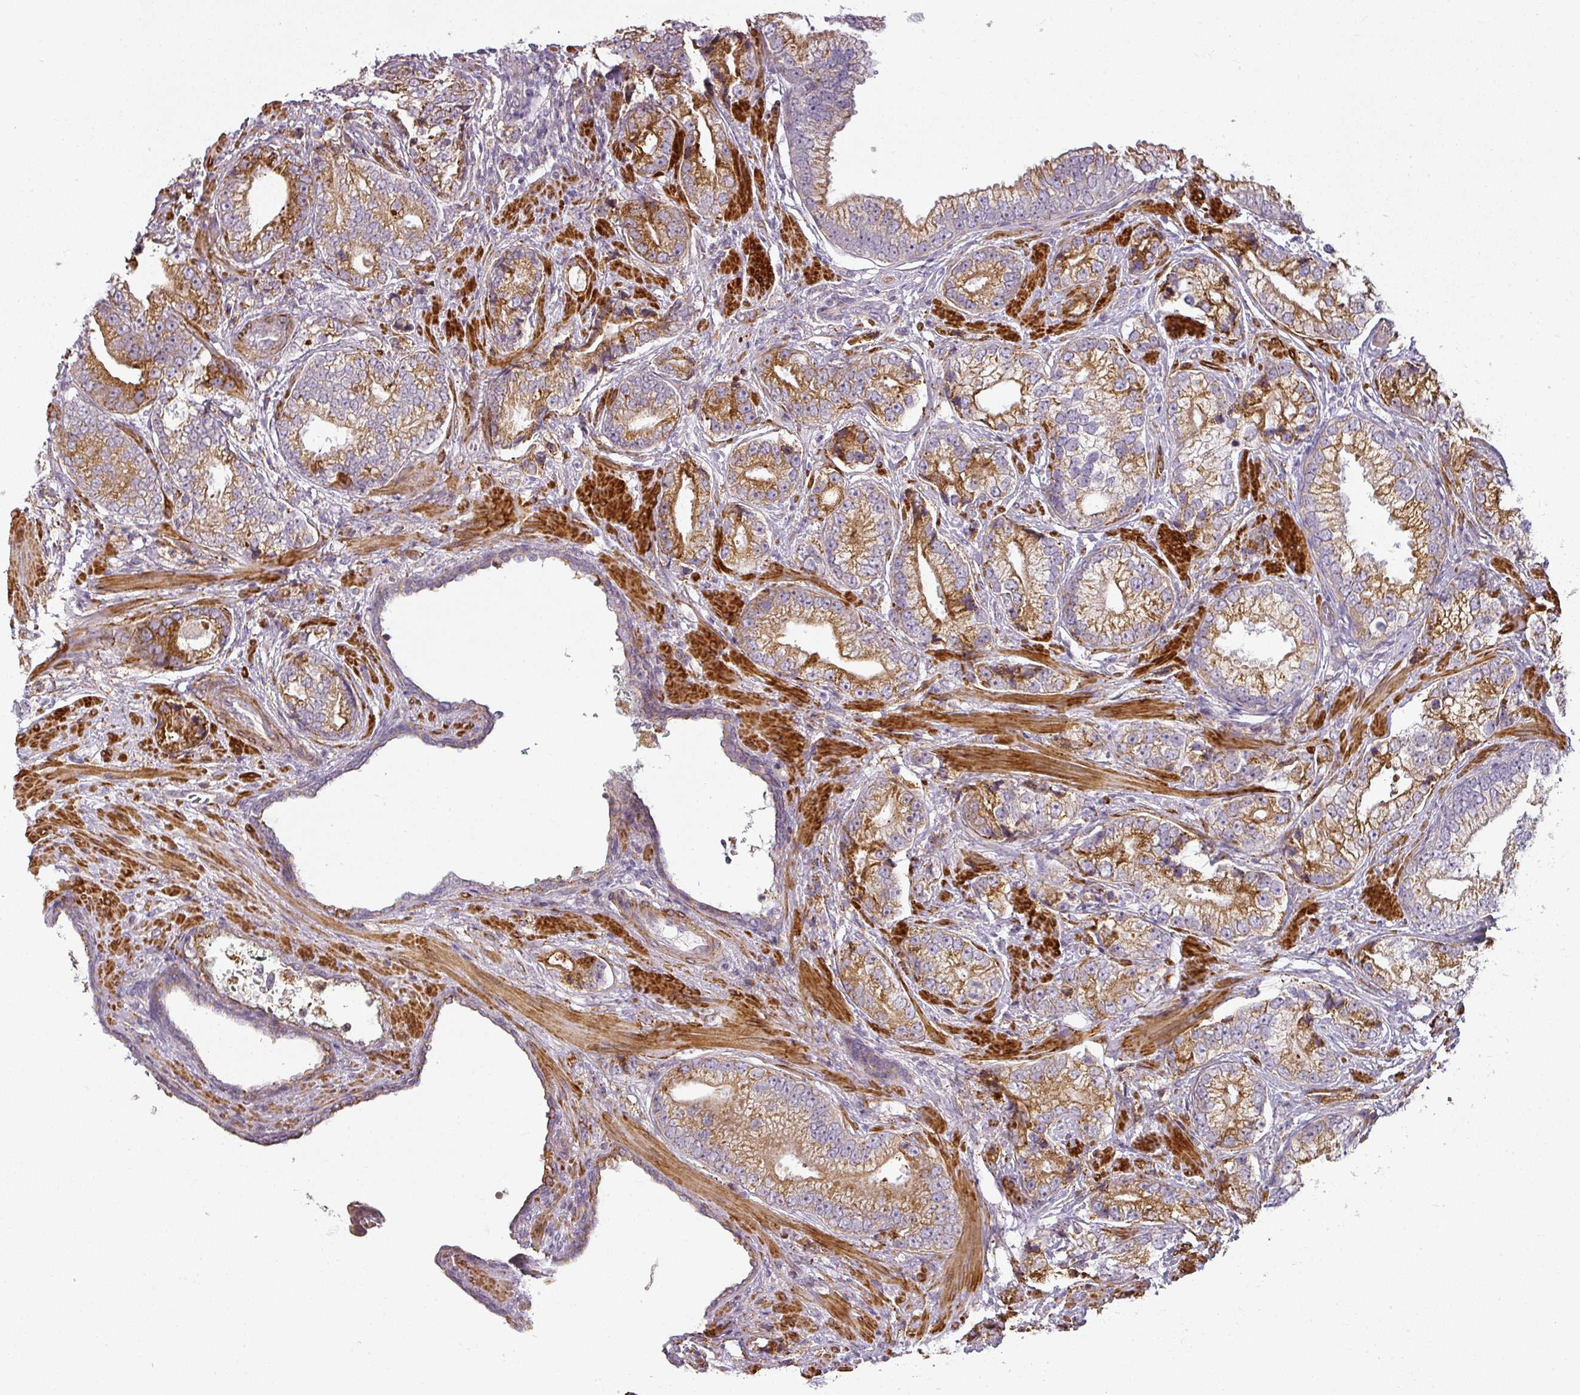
{"staining": {"intensity": "moderate", "quantity": ">75%", "location": "cytoplasmic/membranous"}, "tissue": "prostate cancer", "cell_type": "Tumor cells", "image_type": "cancer", "snomed": [{"axis": "morphology", "description": "Adenocarcinoma, High grade"}, {"axis": "topography", "description": "Prostate"}], "caption": "DAB immunohistochemical staining of prostate adenocarcinoma (high-grade) shows moderate cytoplasmic/membranous protein staining in approximately >75% of tumor cells. (DAB (3,3'-diaminobenzidine) IHC with brightfield microscopy, high magnification).", "gene": "CCDC144A", "patient": {"sex": "male", "age": 75}}